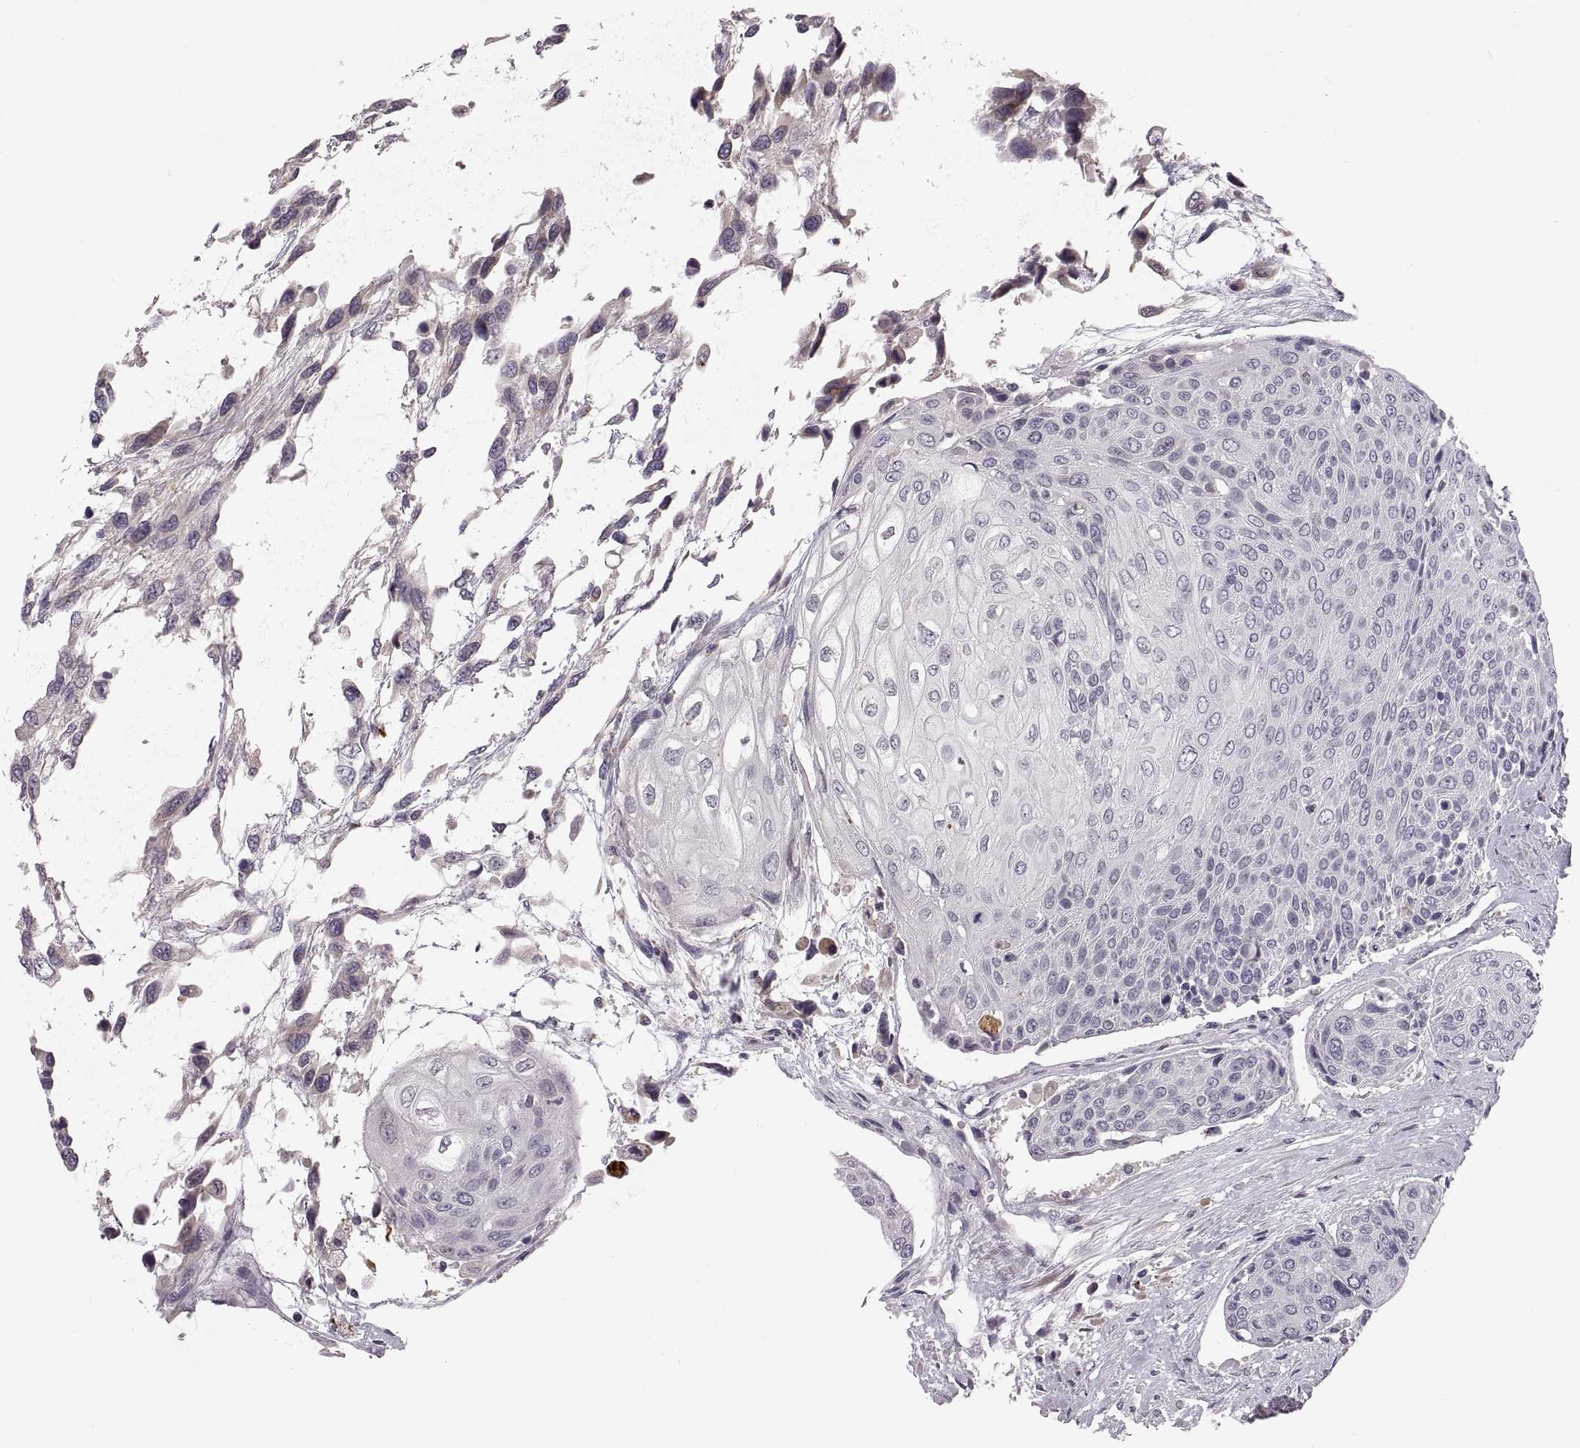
{"staining": {"intensity": "negative", "quantity": "none", "location": "none"}, "tissue": "urothelial cancer", "cell_type": "Tumor cells", "image_type": "cancer", "snomed": [{"axis": "morphology", "description": "Urothelial carcinoma, High grade"}, {"axis": "topography", "description": "Urinary bladder"}], "caption": "There is no significant positivity in tumor cells of urothelial cancer.", "gene": "ADH6", "patient": {"sex": "female", "age": 70}}